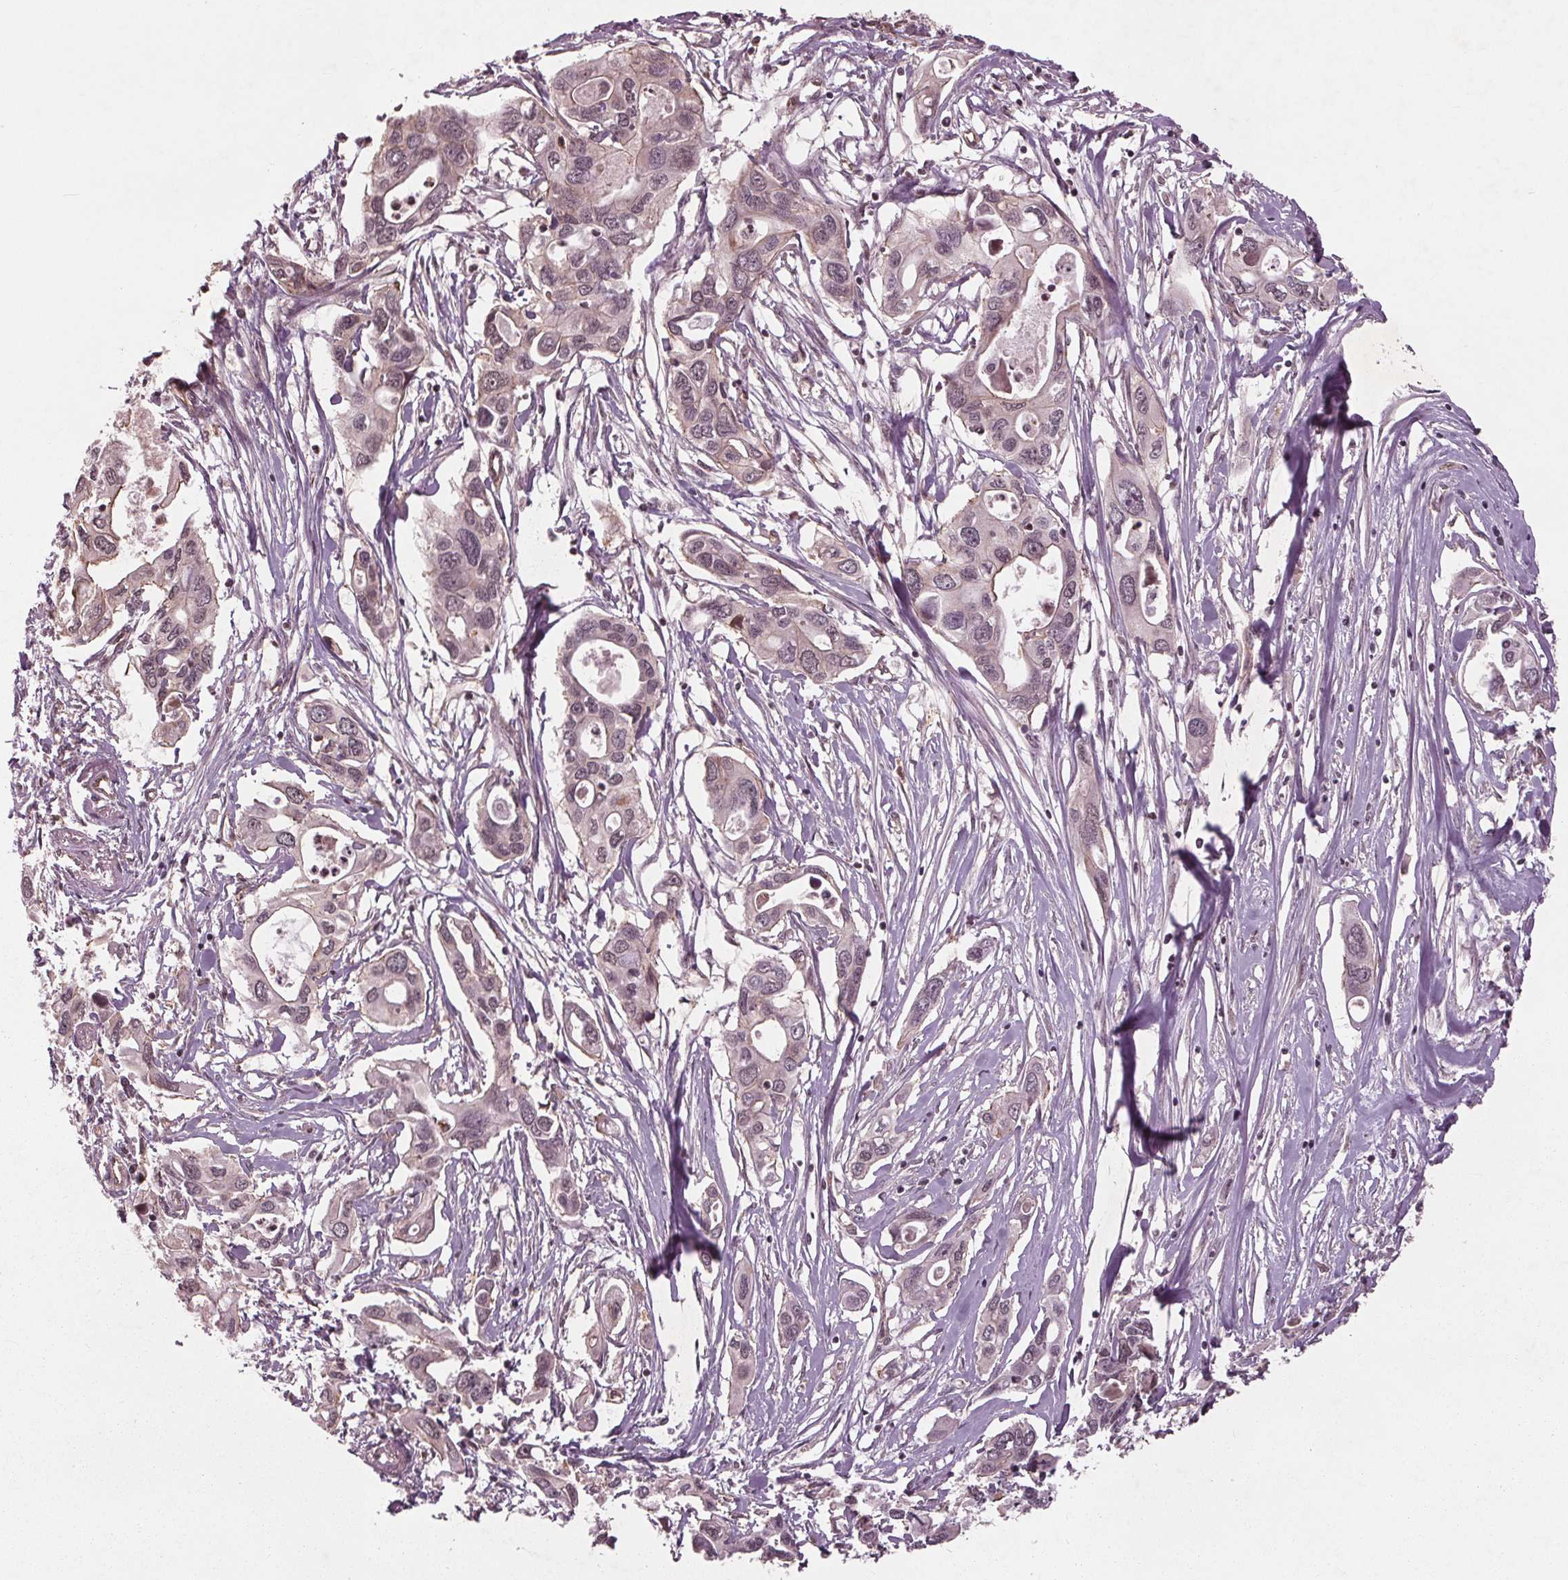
{"staining": {"intensity": "moderate", "quantity": "<25%", "location": "cytoplasmic/membranous"}, "tissue": "pancreatic cancer", "cell_type": "Tumor cells", "image_type": "cancer", "snomed": [{"axis": "morphology", "description": "Adenocarcinoma, NOS"}, {"axis": "topography", "description": "Pancreas"}], "caption": "Immunohistochemistry (IHC) photomicrograph of neoplastic tissue: human pancreatic cancer (adenocarcinoma) stained using immunohistochemistry (IHC) shows low levels of moderate protein expression localized specifically in the cytoplasmic/membranous of tumor cells, appearing as a cytoplasmic/membranous brown color.", "gene": "BTBD1", "patient": {"sex": "male", "age": 60}}